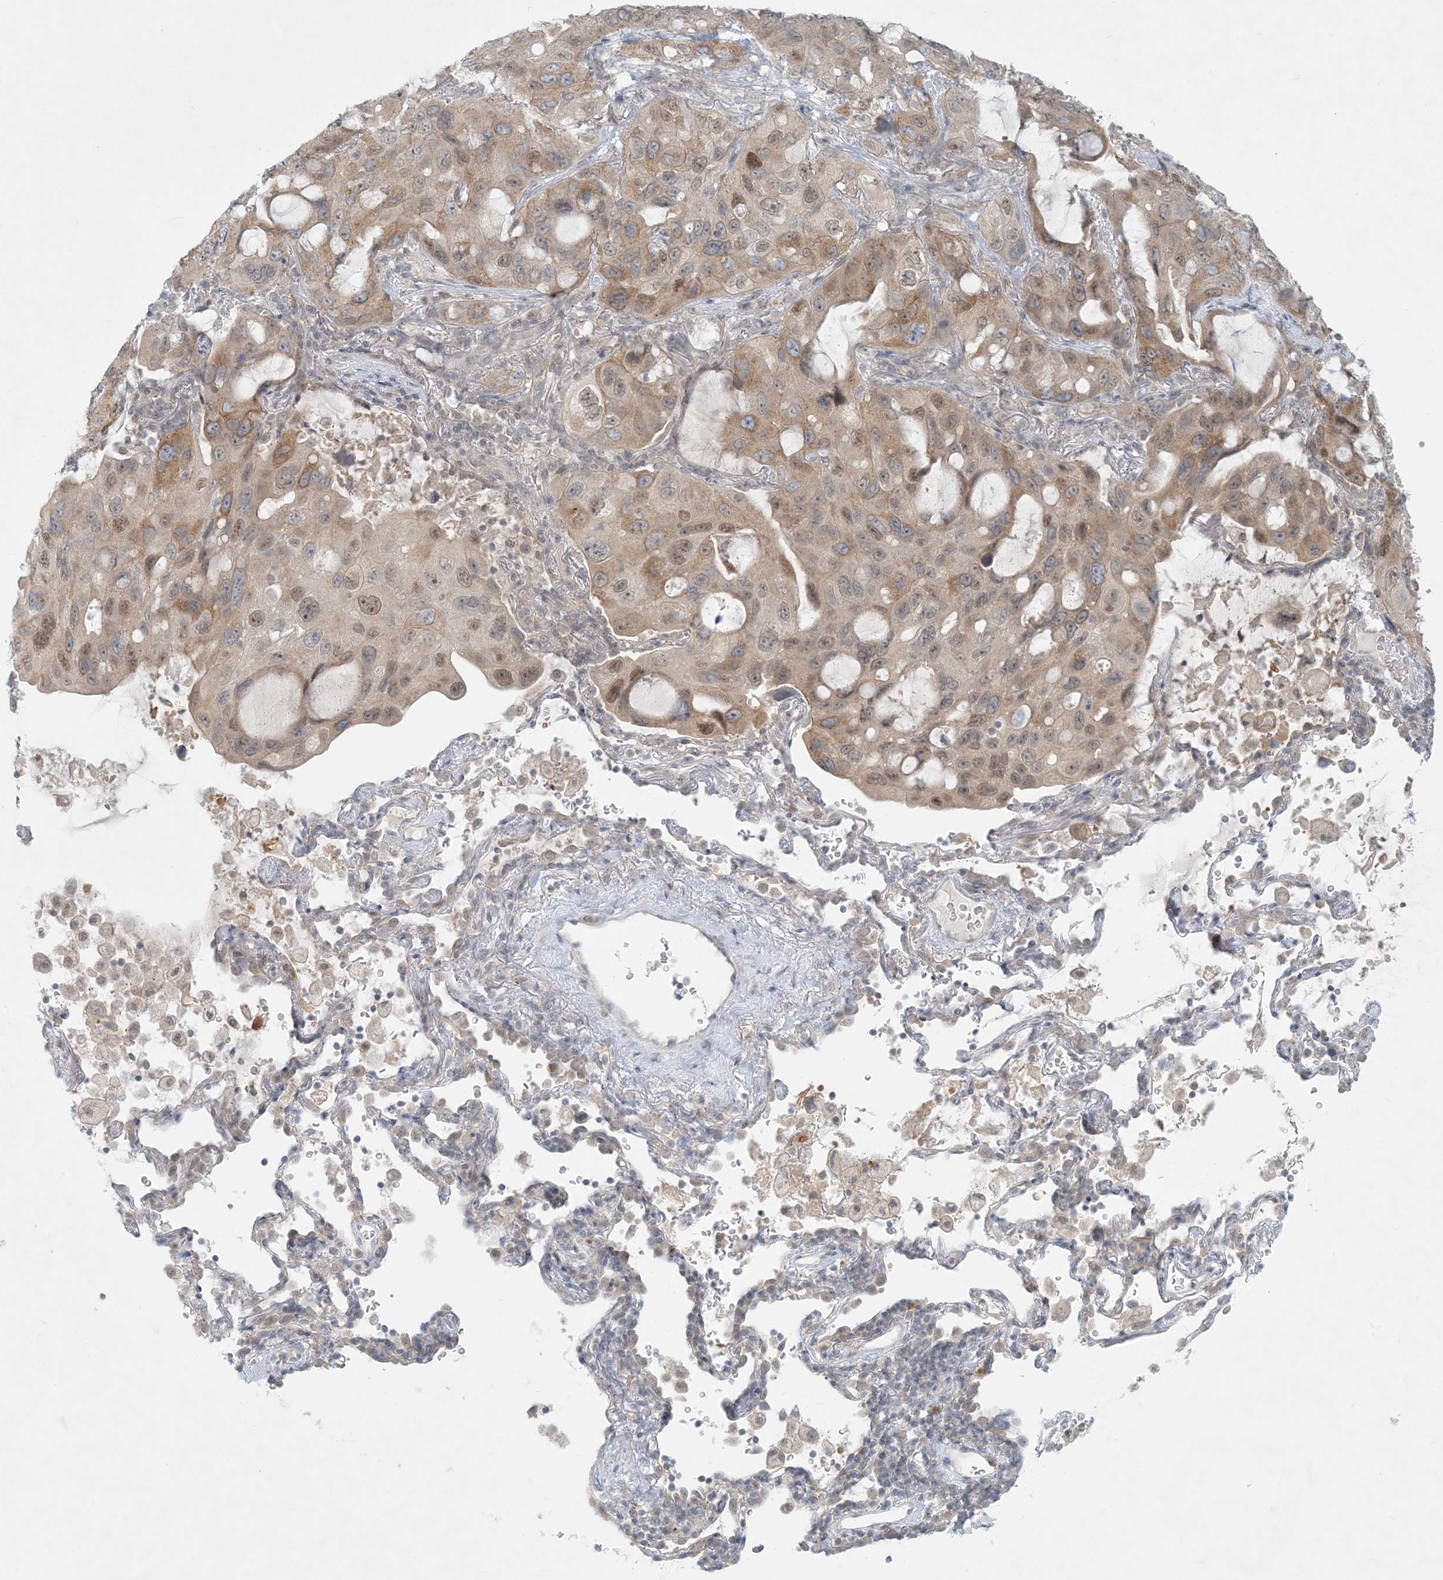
{"staining": {"intensity": "weak", "quantity": ">75%", "location": "cytoplasmic/membranous,nuclear"}, "tissue": "lung cancer", "cell_type": "Tumor cells", "image_type": "cancer", "snomed": [{"axis": "morphology", "description": "Squamous cell carcinoma, NOS"}, {"axis": "topography", "description": "Lung"}], "caption": "A histopathology image of lung squamous cell carcinoma stained for a protein reveals weak cytoplasmic/membranous and nuclear brown staining in tumor cells.", "gene": "OBI1", "patient": {"sex": "female", "age": 73}}